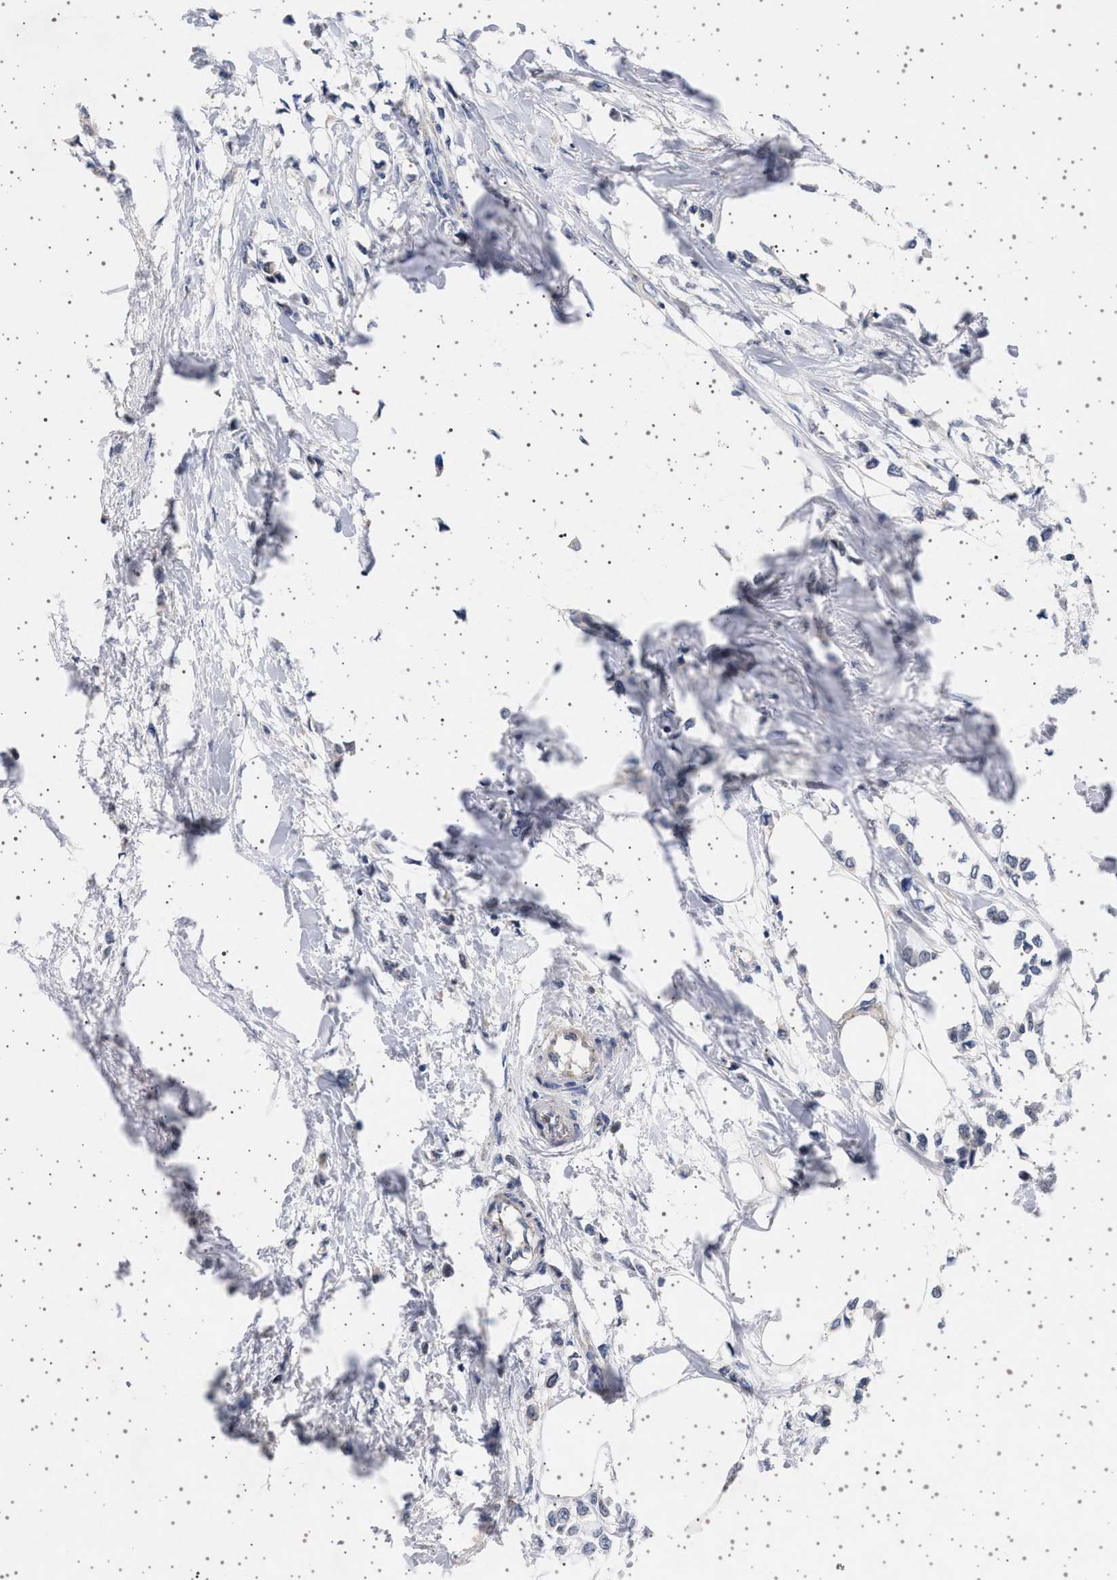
{"staining": {"intensity": "negative", "quantity": "none", "location": "none"}, "tissue": "breast cancer", "cell_type": "Tumor cells", "image_type": "cancer", "snomed": [{"axis": "morphology", "description": "Lobular carcinoma"}, {"axis": "topography", "description": "Breast"}], "caption": "There is no significant positivity in tumor cells of breast lobular carcinoma.", "gene": "TRMT10B", "patient": {"sex": "female", "age": 51}}